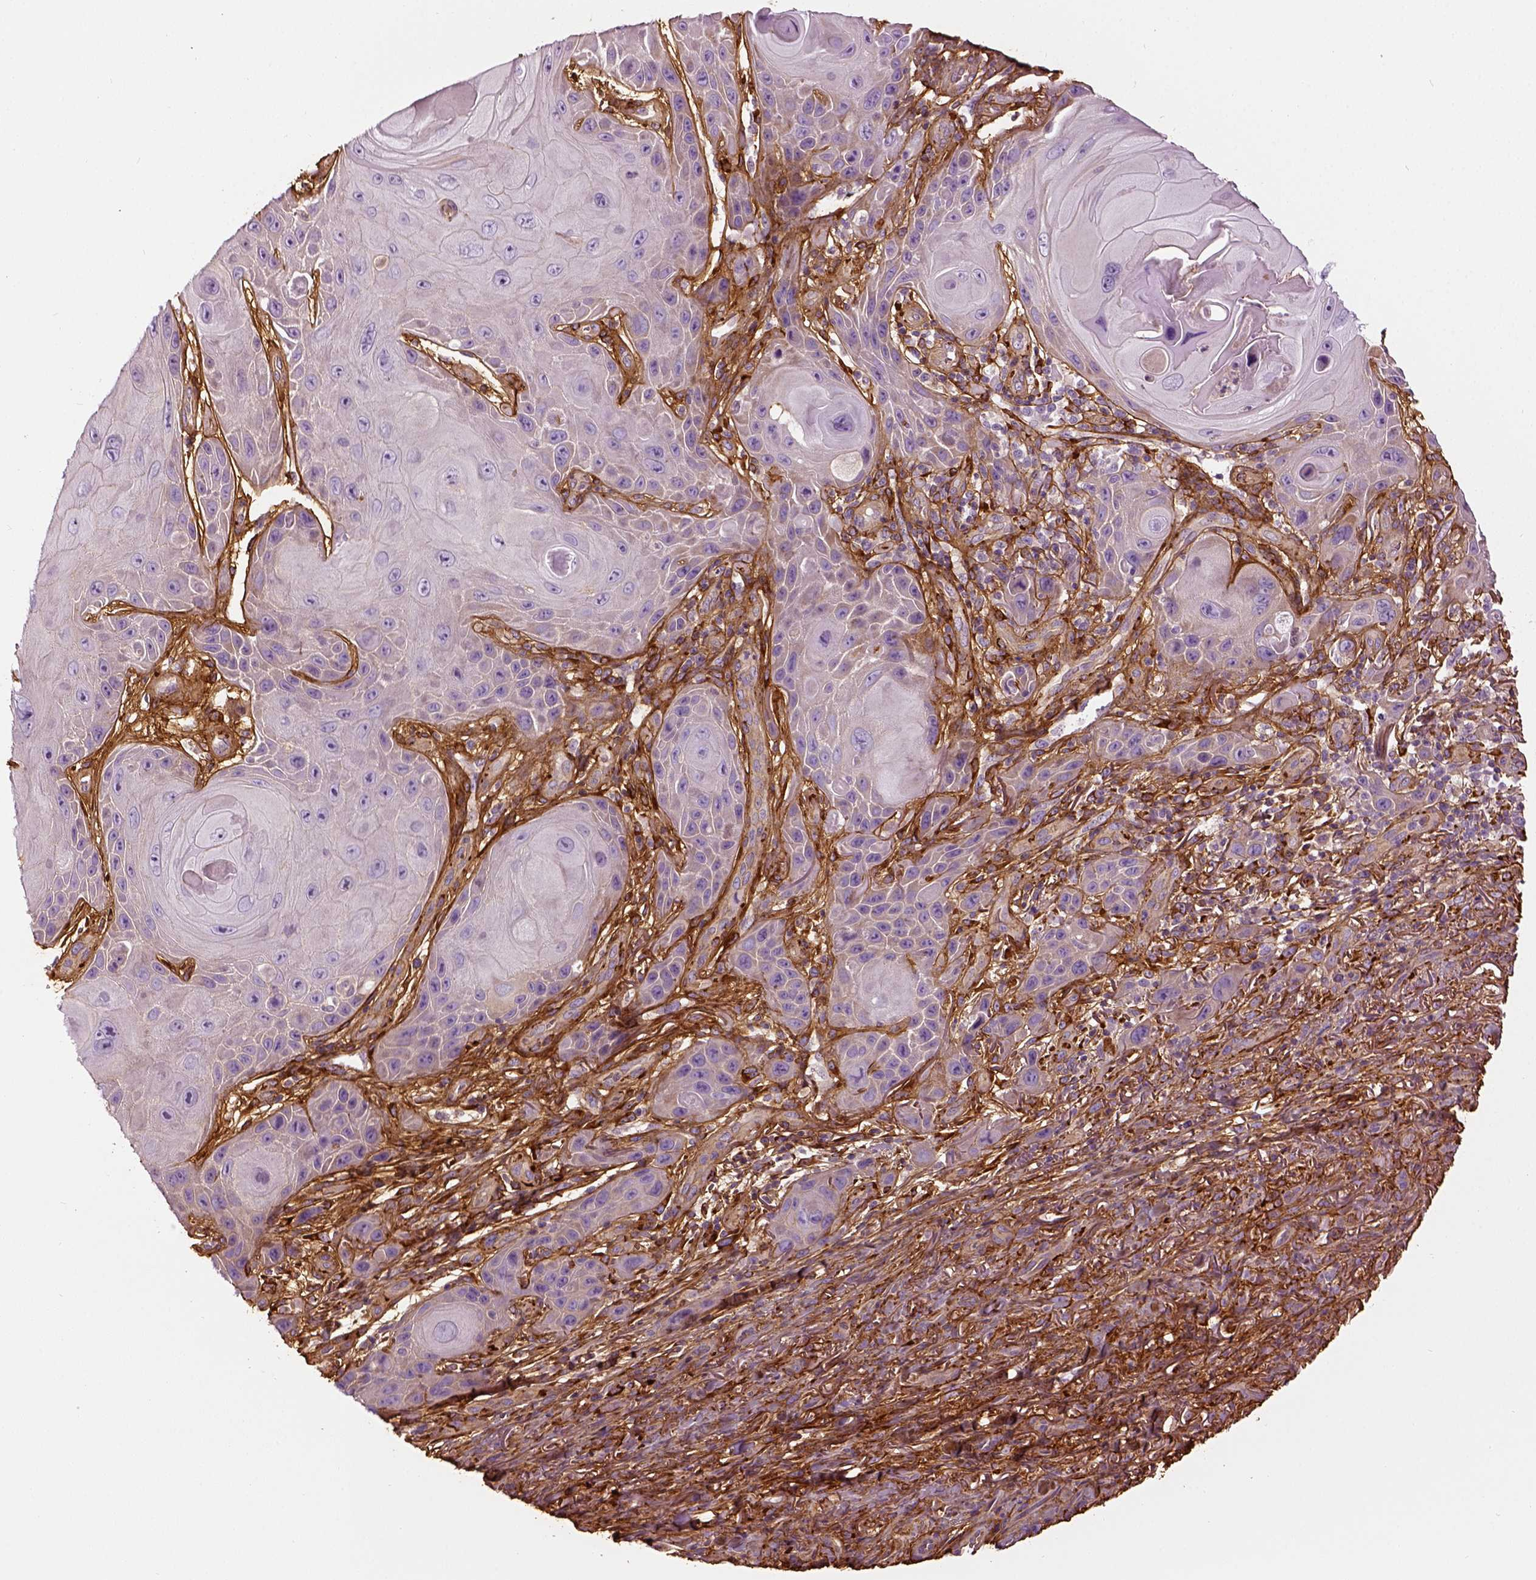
{"staining": {"intensity": "negative", "quantity": "none", "location": "none"}, "tissue": "skin cancer", "cell_type": "Tumor cells", "image_type": "cancer", "snomed": [{"axis": "morphology", "description": "Squamous cell carcinoma, NOS"}, {"axis": "topography", "description": "Skin"}], "caption": "High power microscopy photomicrograph of an immunohistochemistry micrograph of squamous cell carcinoma (skin), revealing no significant staining in tumor cells. (DAB (3,3'-diaminobenzidine) immunohistochemistry (IHC) visualized using brightfield microscopy, high magnification).", "gene": "COL6A2", "patient": {"sex": "female", "age": 94}}